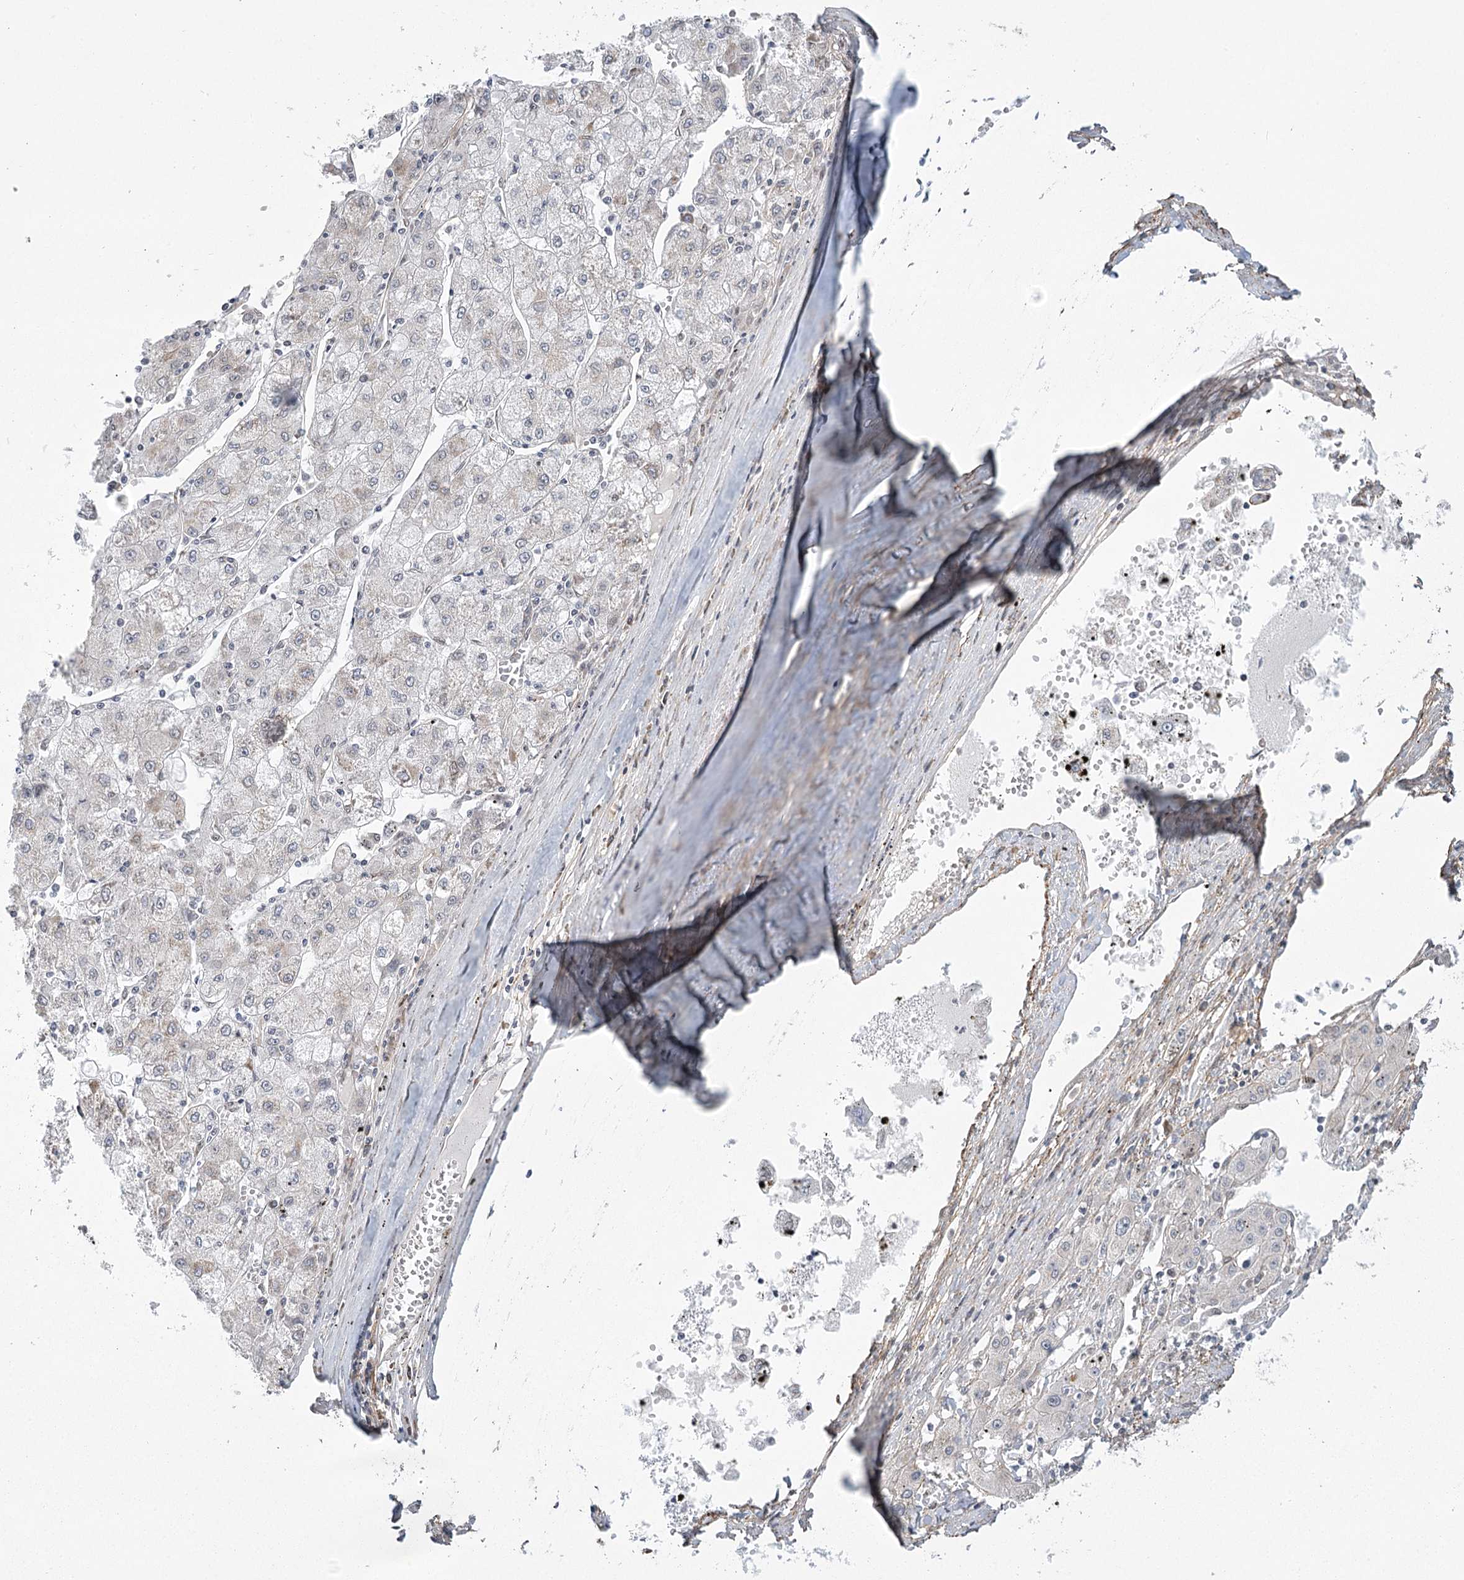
{"staining": {"intensity": "negative", "quantity": "none", "location": "none"}, "tissue": "liver cancer", "cell_type": "Tumor cells", "image_type": "cancer", "snomed": [{"axis": "morphology", "description": "Carcinoma, Hepatocellular, NOS"}, {"axis": "topography", "description": "Liver"}], "caption": "The photomicrograph demonstrates no staining of tumor cells in liver hepatocellular carcinoma. The staining was performed using DAB (3,3'-diaminobenzidine) to visualize the protein expression in brown, while the nuclei were stained in blue with hematoxylin (Magnification: 20x).", "gene": "MED28", "patient": {"sex": "male", "age": 72}}